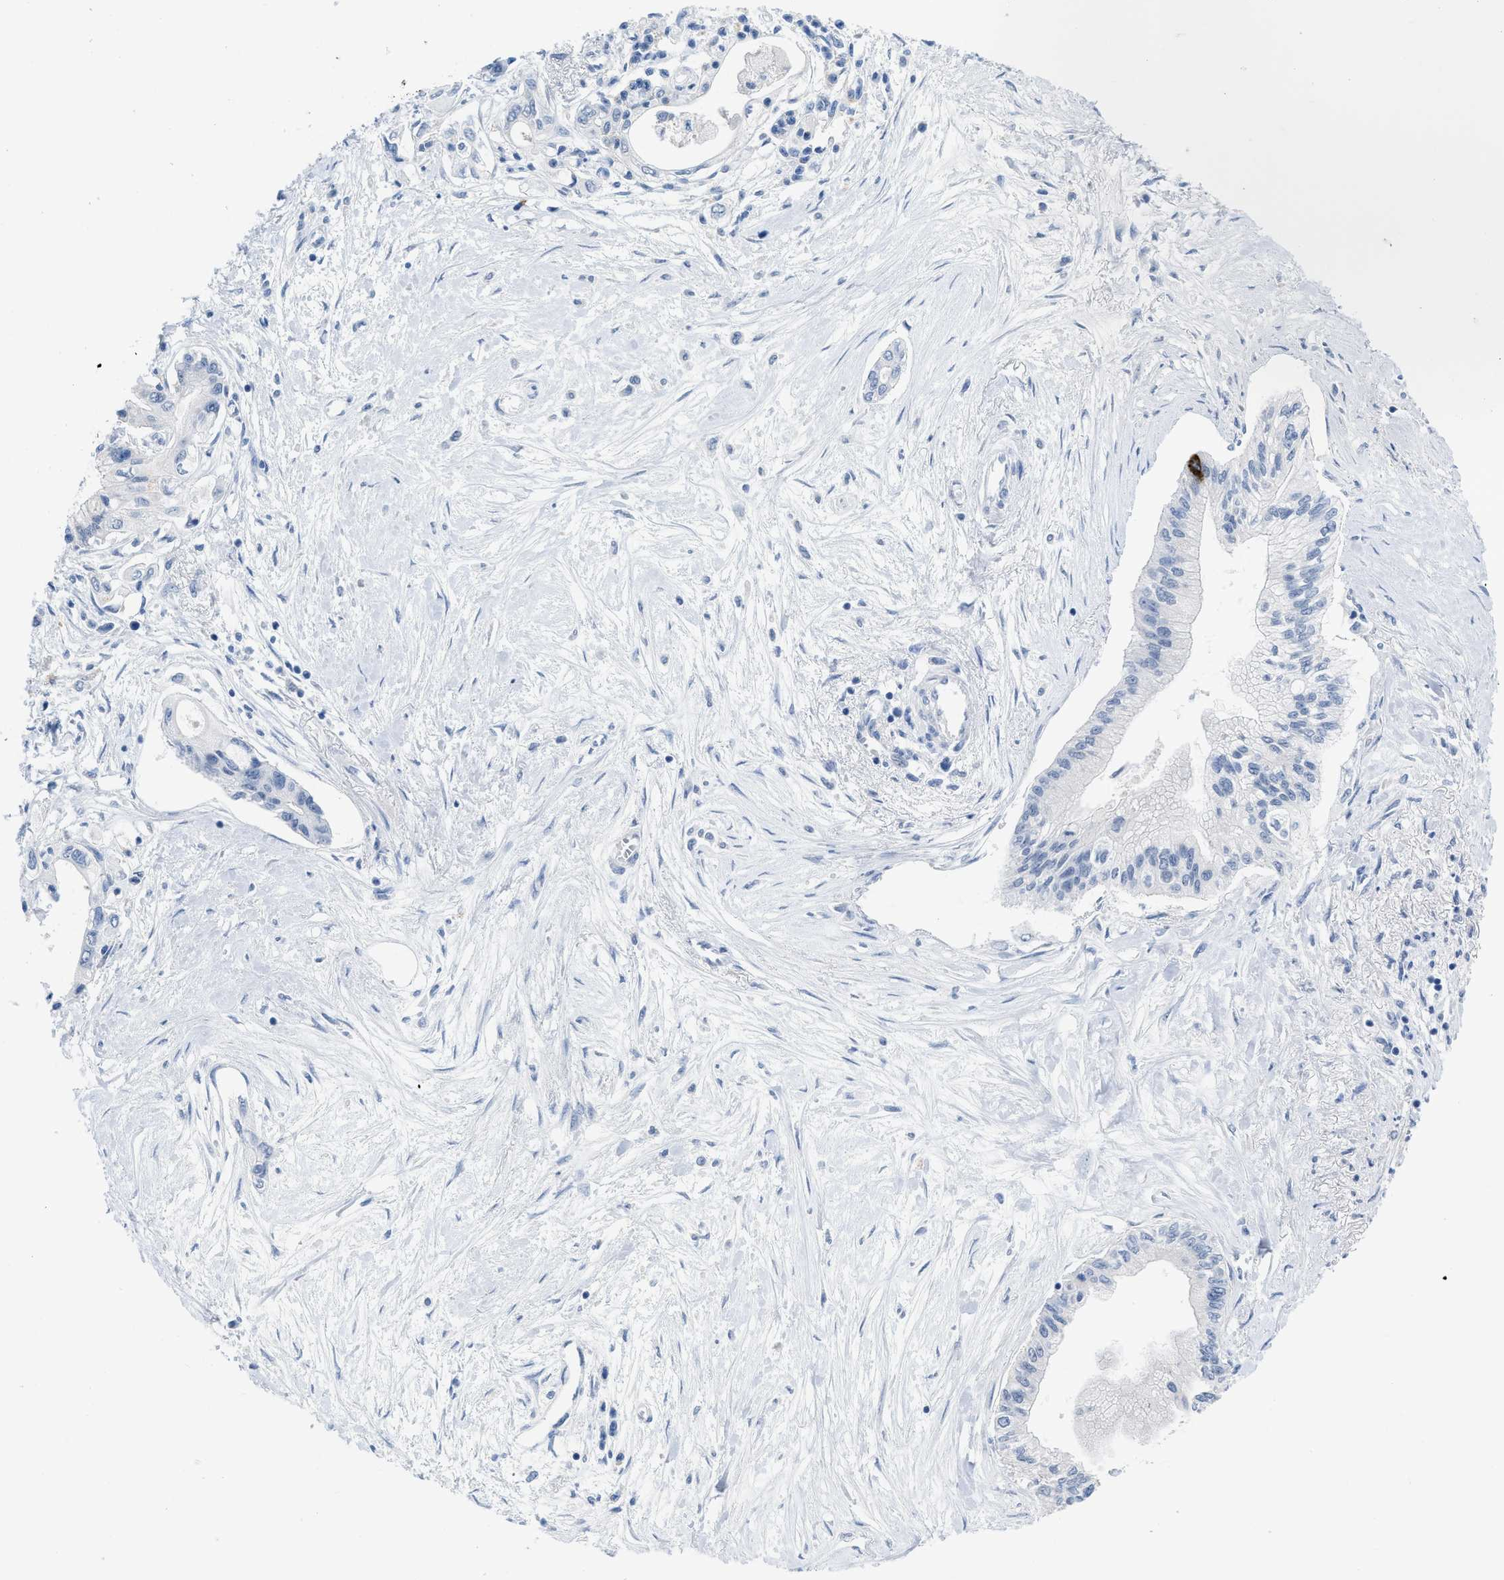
{"staining": {"intensity": "negative", "quantity": "none", "location": "none"}, "tissue": "pancreatic cancer", "cell_type": "Tumor cells", "image_type": "cancer", "snomed": [{"axis": "morphology", "description": "Adenocarcinoma, NOS"}, {"axis": "topography", "description": "Pancreas"}], "caption": "High magnification brightfield microscopy of pancreatic cancer (adenocarcinoma) stained with DAB (3,3'-diaminobenzidine) (brown) and counterstained with hematoxylin (blue): tumor cells show no significant staining.", "gene": "PYY", "patient": {"sex": "female", "age": 77}}